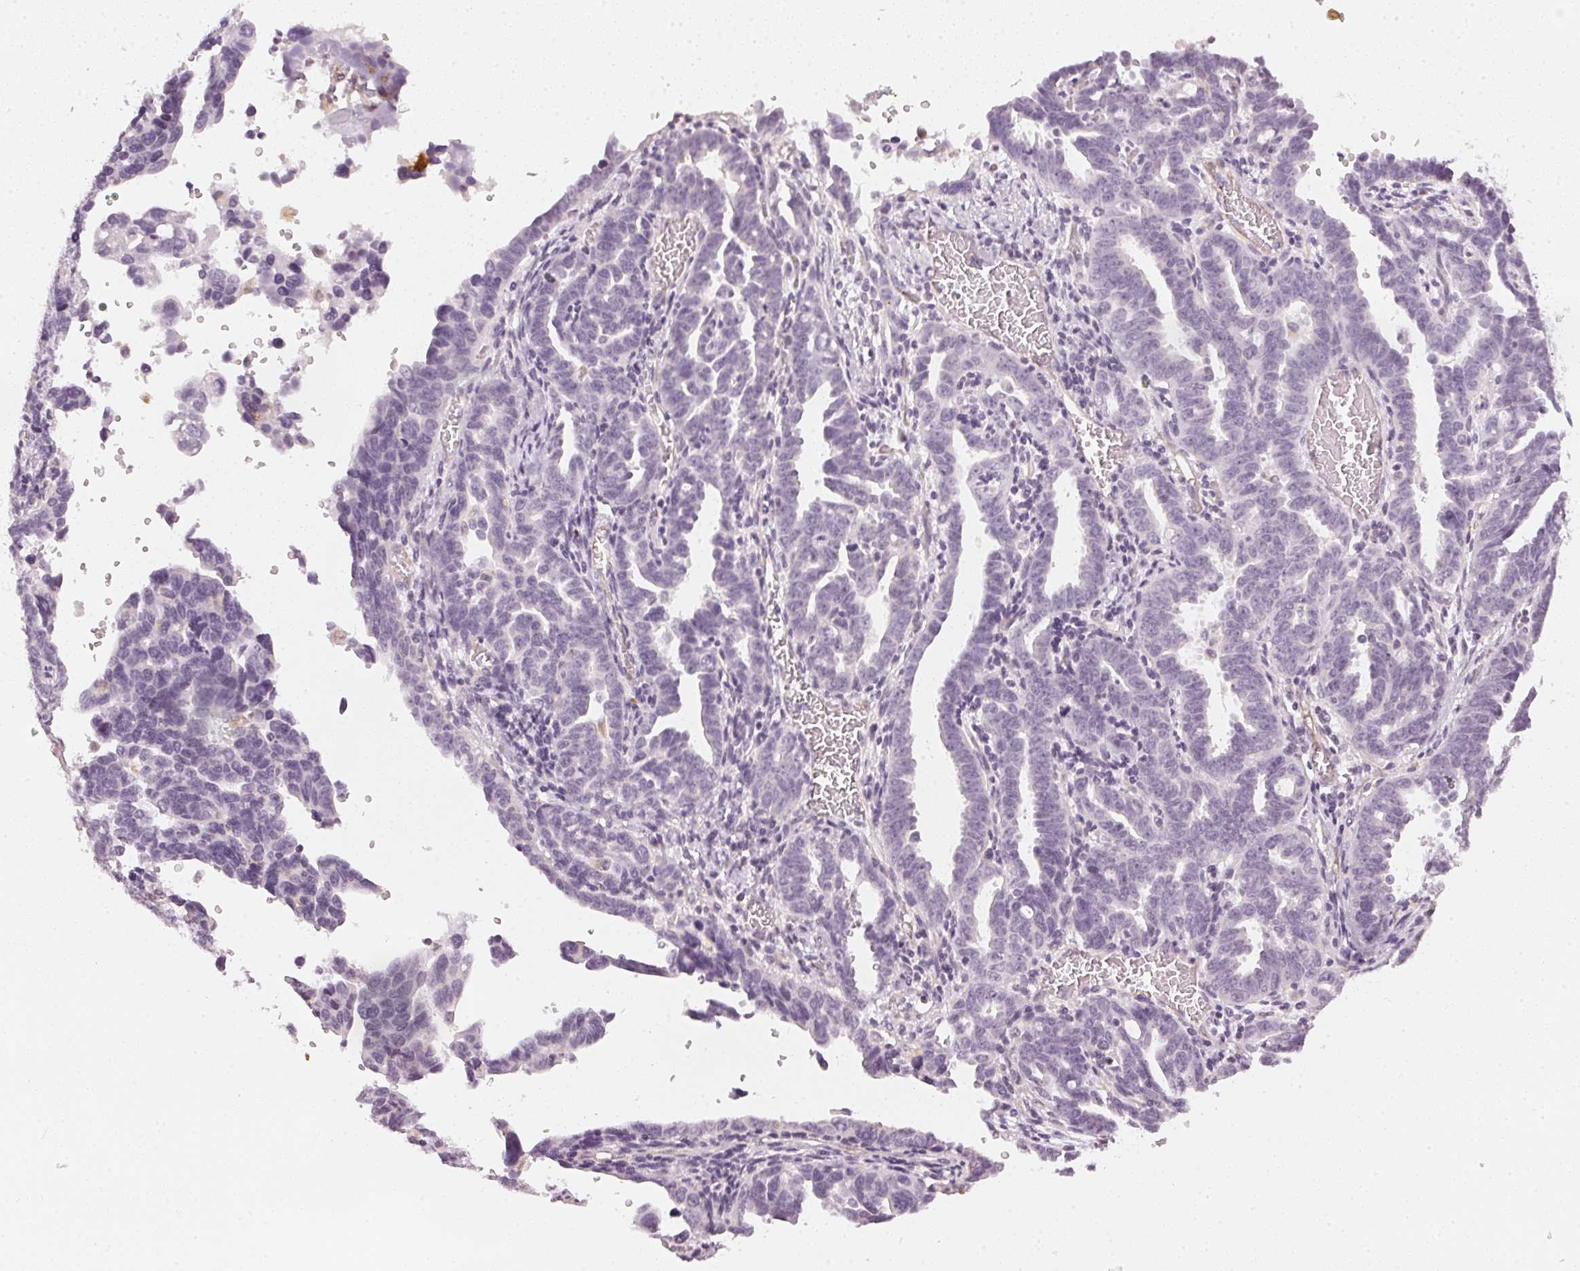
{"staining": {"intensity": "negative", "quantity": "none", "location": "none"}, "tissue": "ovarian cancer", "cell_type": "Tumor cells", "image_type": "cancer", "snomed": [{"axis": "morphology", "description": "Cystadenocarcinoma, serous, NOS"}, {"axis": "topography", "description": "Ovary"}], "caption": "Immunohistochemistry of ovarian cancer displays no expression in tumor cells.", "gene": "APLP1", "patient": {"sex": "female", "age": 69}}